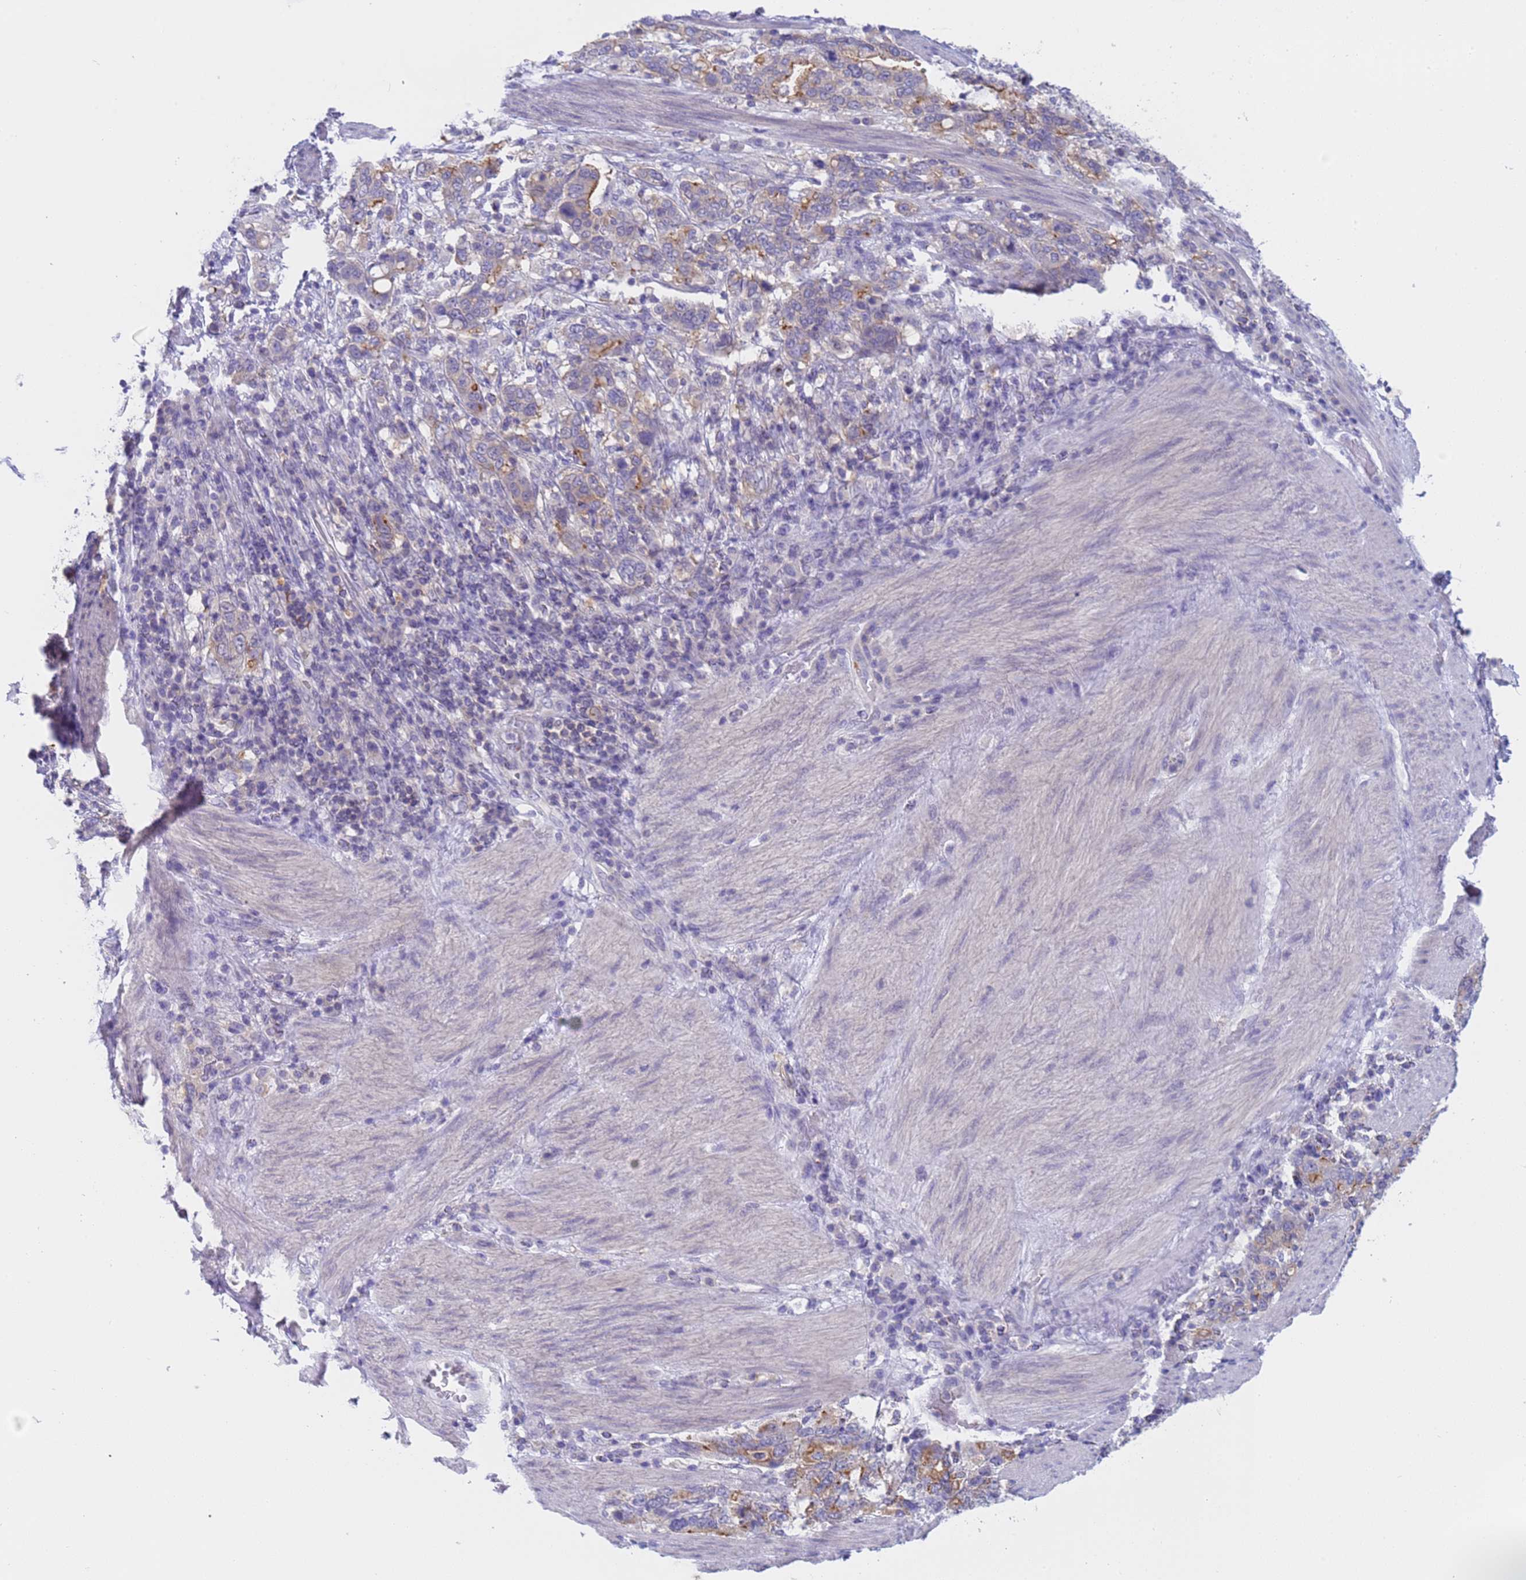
{"staining": {"intensity": "moderate", "quantity": "25%-75%", "location": "cytoplasmic/membranous"}, "tissue": "stomach cancer", "cell_type": "Tumor cells", "image_type": "cancer", "snomed": [{"axis": "morphology", "description": "Adenocarcinoma, NOS"}, {"axis": "topography", "description": "Stomach, upper"}, {"axis": "topography", "description": "Stomach"}], "caption": "Moderate cytoplasmic/membranous expression is appreciated in approximately 25%-75% of tumor cells in stomach adenocarcinoma.", "gene": "CAPN7", "patient": {"sex": "male", "age": 62}}